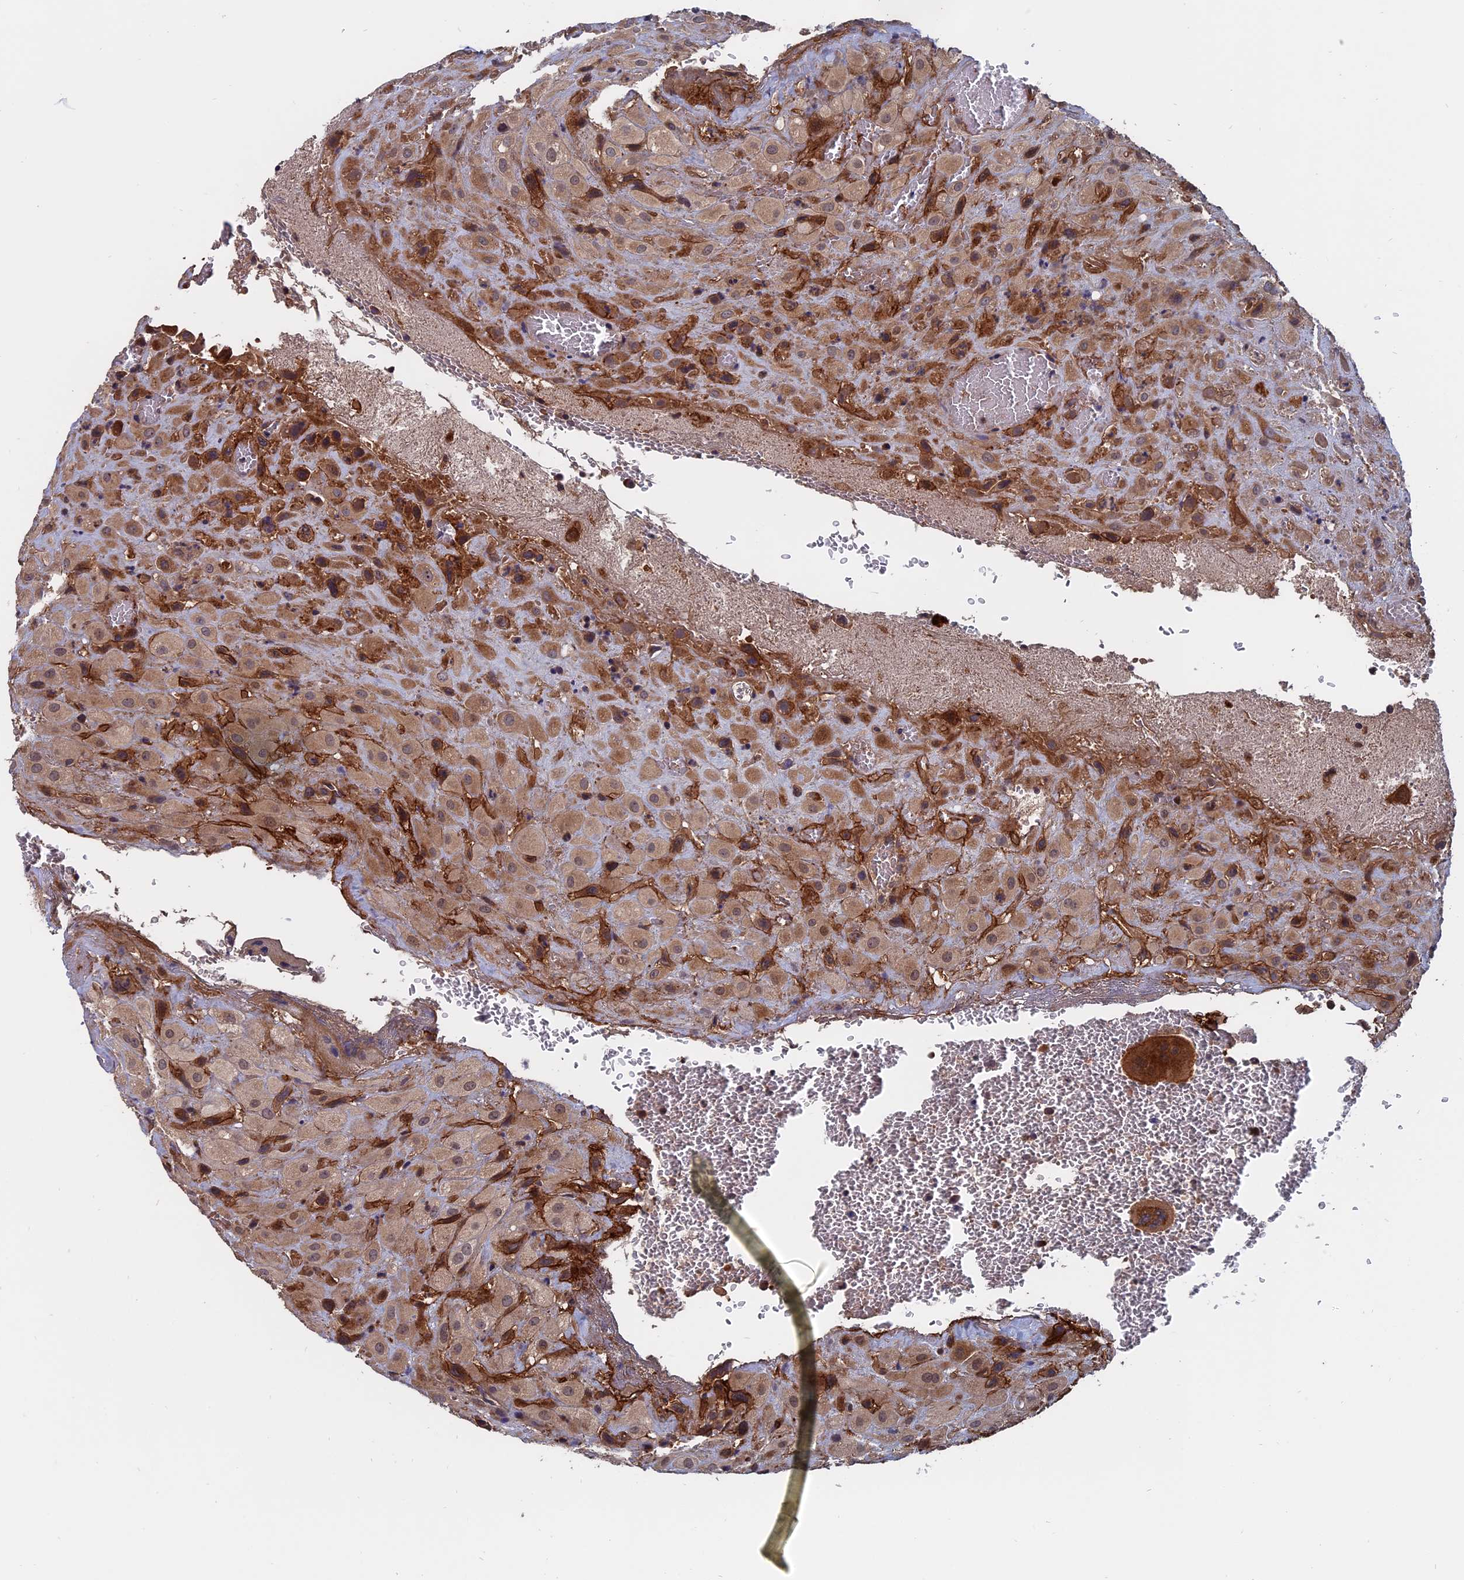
{"staining": {"intensity": "moderate", "quantity": ">75%", "location": "cytoplasmic/membranous"}, "tissue": "placenta", "cell_type": "Decidual cells", "image_type": "normal", "snomed": [{"axis": "morphology", "description": "Normal tissue, NOS"}, {"axis": "topography", "description": "Placenta"}], "caption": "This micrograph demonstrates IHC staining of benign human placenta, with medium moderate cytoplasmic/membranous expression in about >75% of decidual cells.", "gene": "TRAPPC2L", "patient": {"sex": "female", "age": 35}}